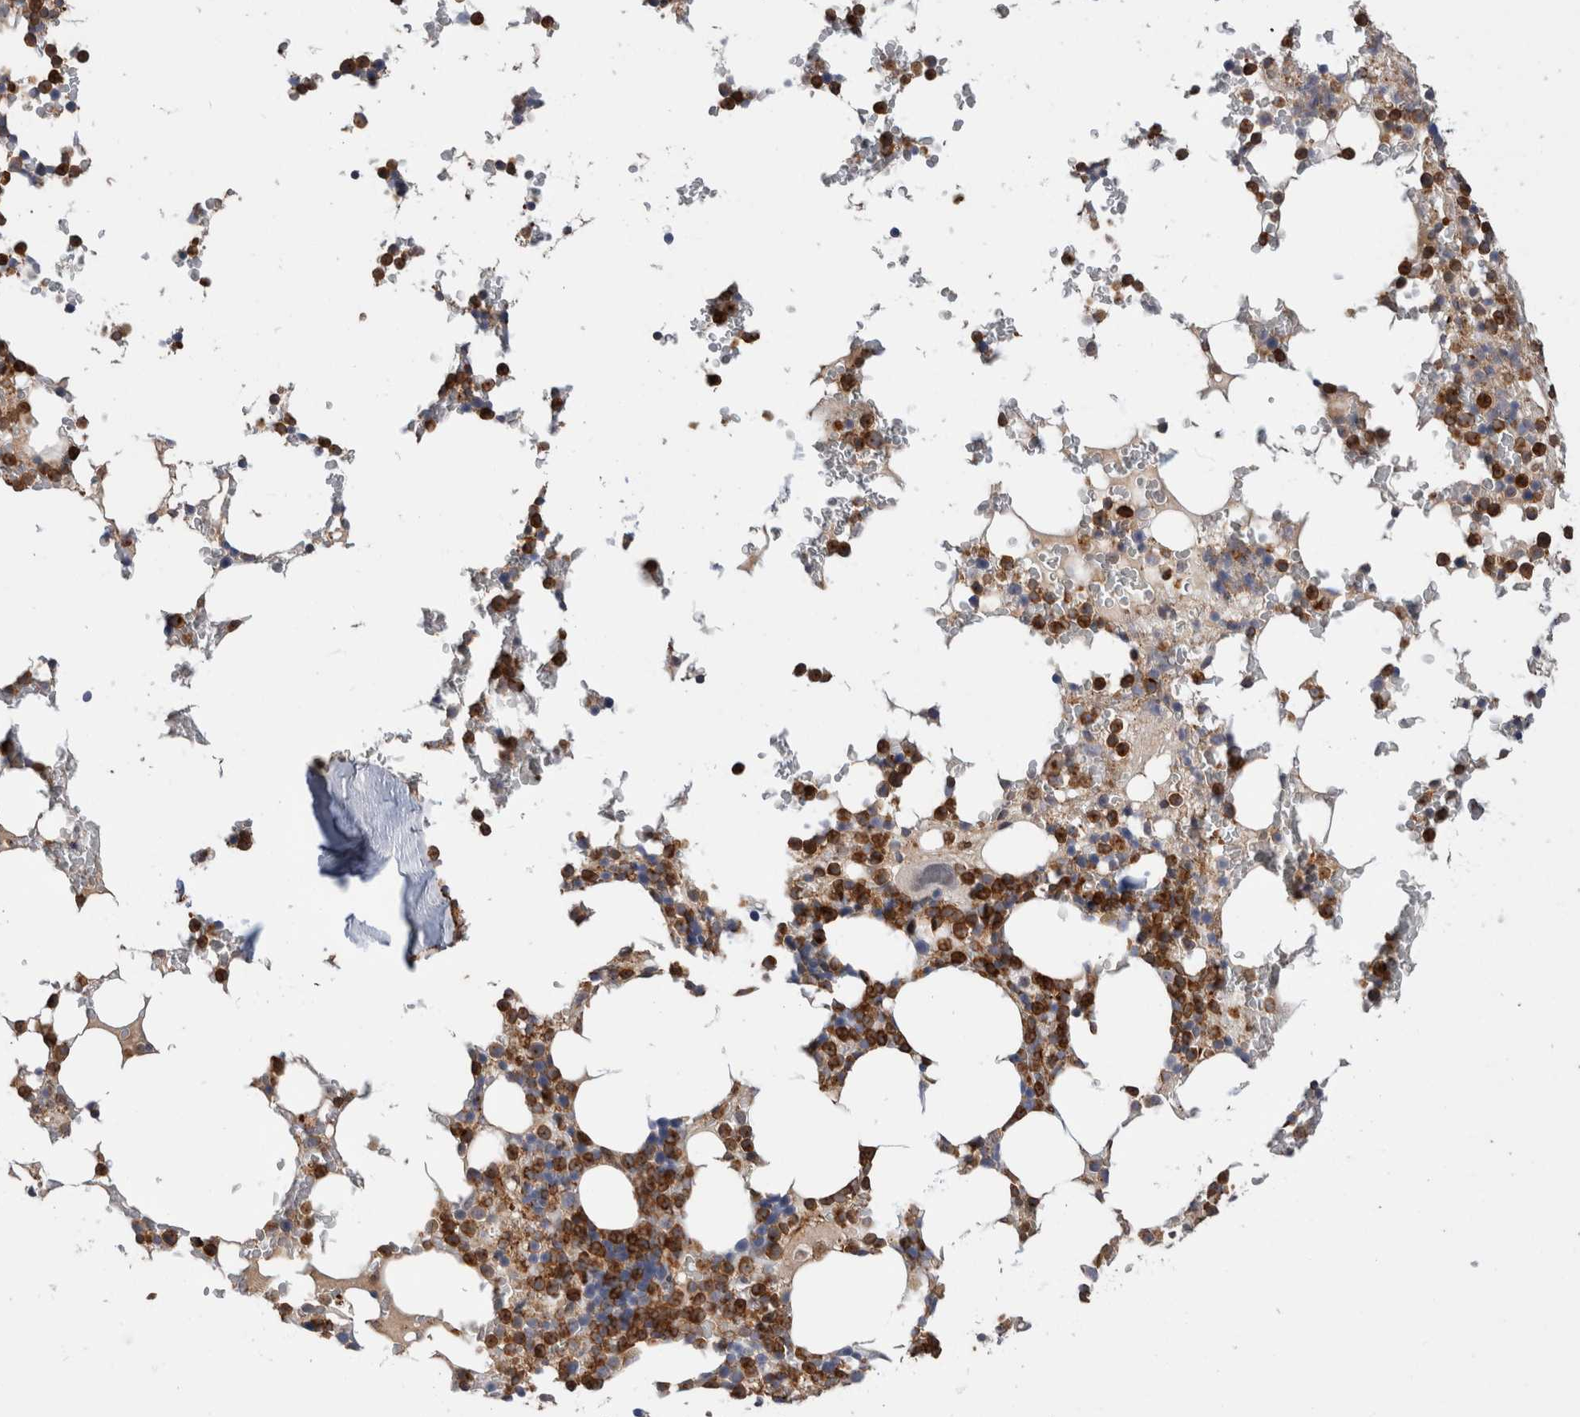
{"staining": {"intensity": "moderate", "quantity": ">75%", "location": "cytoplasmic/membranous,nuclear"}, "tissue": "bone marrow", "cell_type": "Hematopoietic cells", "image_type": "normal", "snomed": [{"axis": "morphology", "description": "Normal tissue, NOS"}, {"axis": "topography", "description": "Bone marrow"}], "caption": "Immunohistochemical staining of benign human bone marrow displays moderate cytoplasmic/membranous,nuclear protein staining in about >75% of hematopoietic cells. The protein of interest is shown in brown color, while the nuclei are stained blue.", "gene": "CCDC88B", "patient": {"sex": "male", "age": 58}}